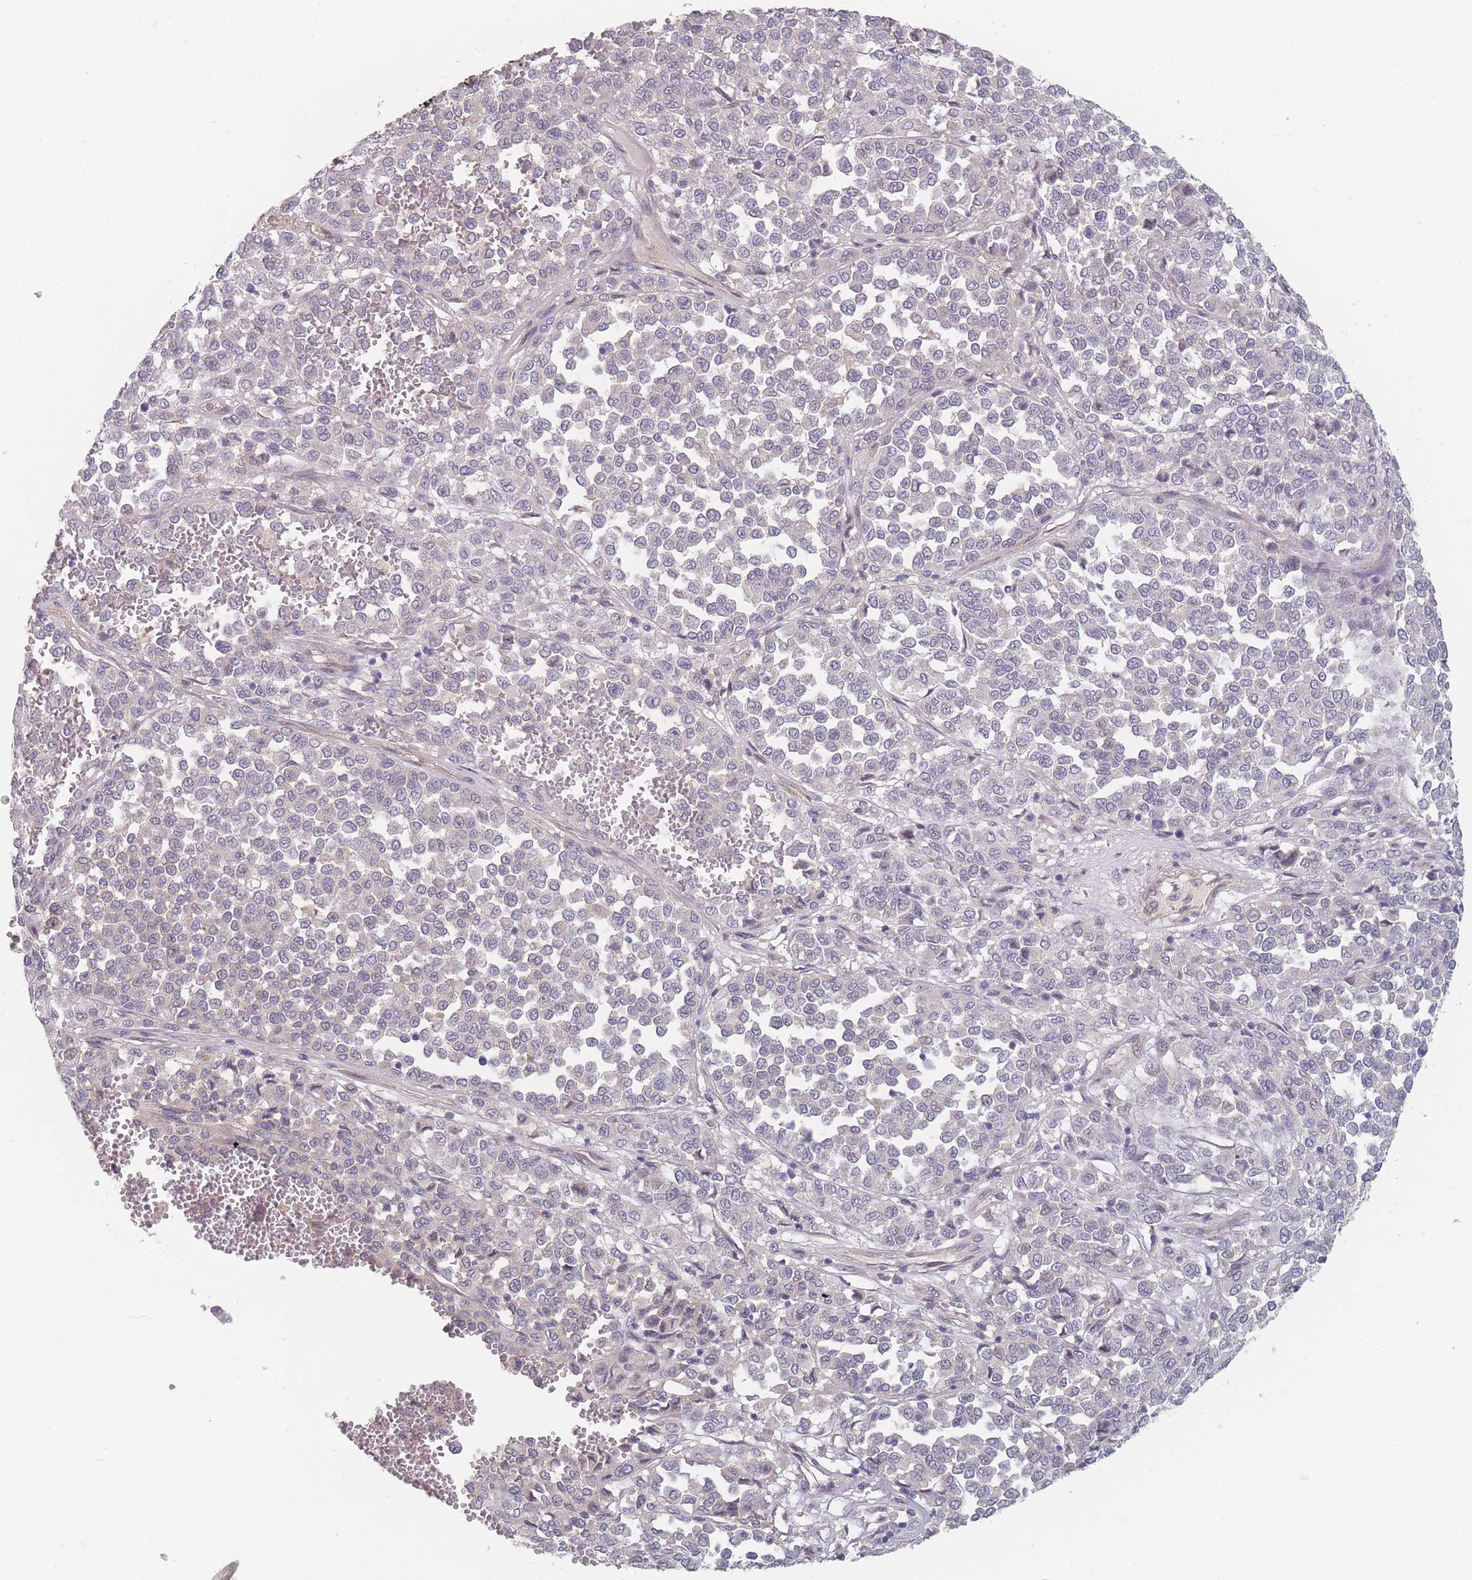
{"staining": {"intensity": "negative", "quantity": "none", "location": "none"}, "tissue": "melanoma", "cell_type": "Tumor cells", "image_type": "cancer", "snomed": [{"axis": "morphology", "description": "Malignant melanoma, Metastatic site"}, {"axis": "topography", "description": "Pancreas"}], "caption": "DAB immunohistochemical staining of malignant melanoma (metastatic site) reveals no significant positivity in tumor cells.", "gene": "ANKRD10", "patient": {"sex": "female", "age": 30}}